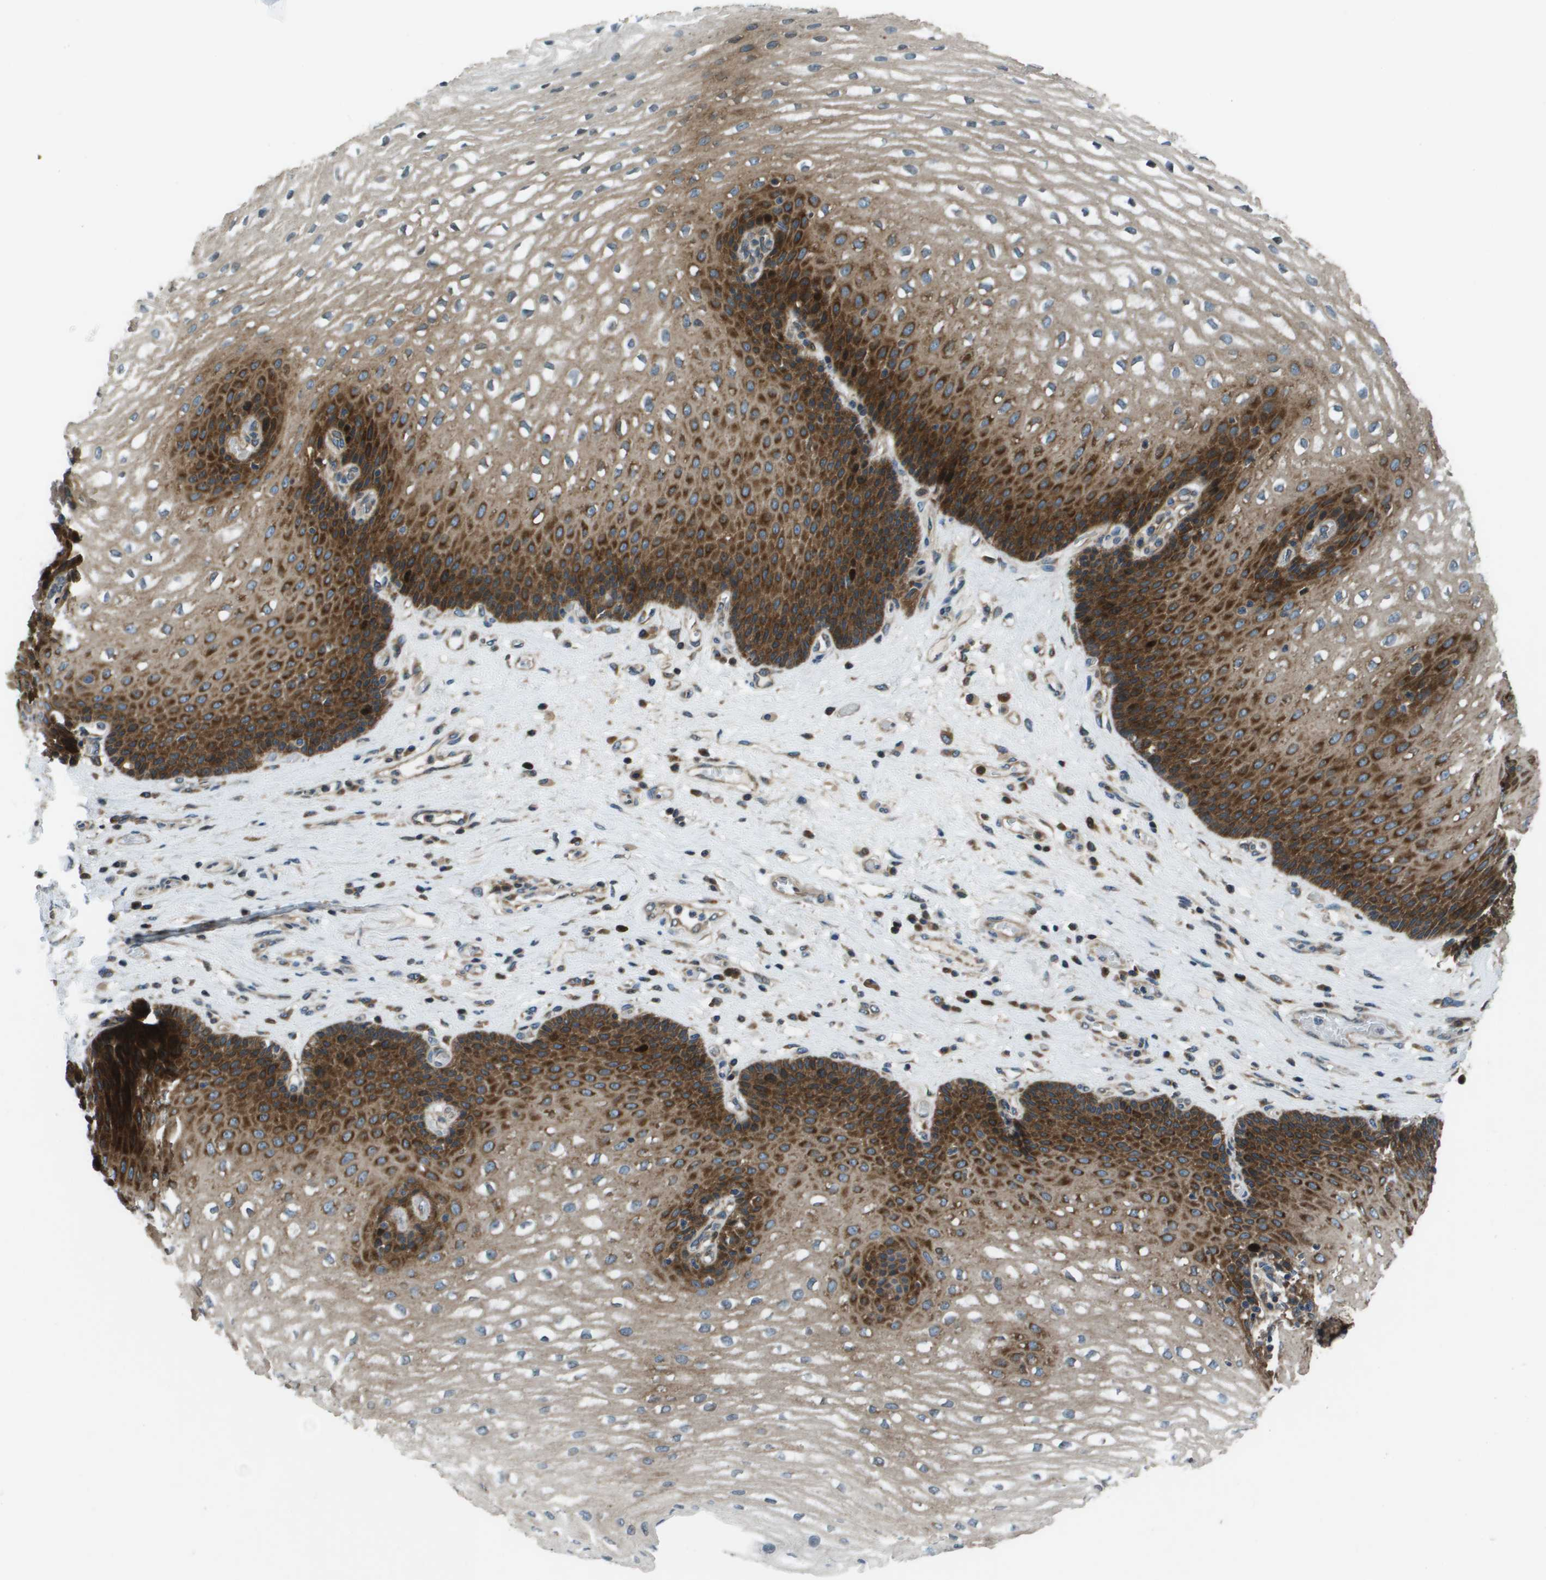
{"staining": {"intensity": "strong", "quantity": "25%-75%", "location": "cytoplasmic/membranous"}, "tissue": "esophagus", "cell_type": "Squamous epithelial cells", "image_type": "normal", "snomed": [{"axis": "morphology", "description": "Normal tissue, NOS"}, {"axis": "topography", "description": "Esophagus"}], "caption": "High-magnification brightfield microscopy of unremarkable esophagus stained with DAB (3,3'-diaminobenzidine) (brown) and counterstained with hematoxylin (blue). squamous epithelial cells exhibit strong cytoplasmic/membranous expression is identified in about25%-75% of cells. (Brightfield microscopy of DAB IHC at high magnification).", "gene": "ARFGAP2", "patient": {"sex": "male", "age": 48}}